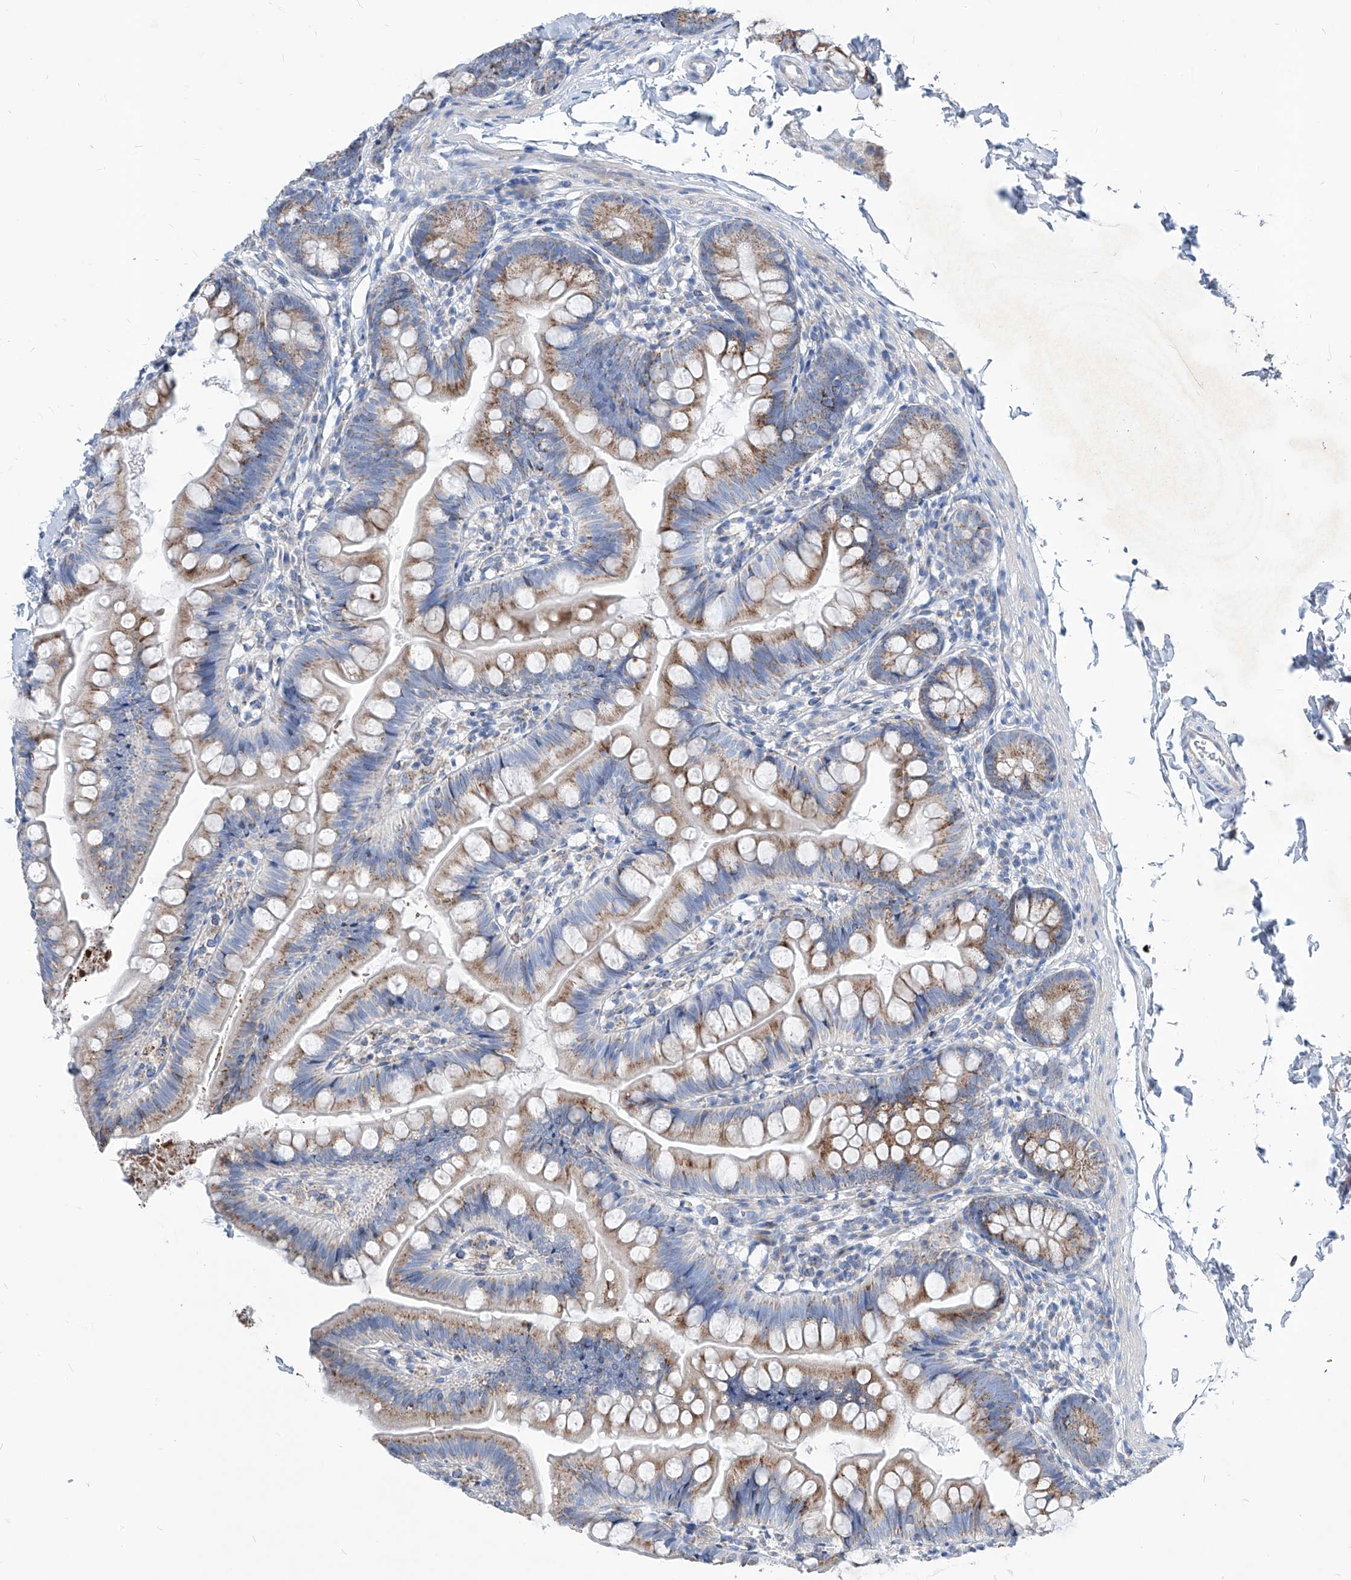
{"staining": {"intensity": "moderate", "quantity": ">75%", "location": "cytoplasmic/membranous"}, "tissue": "small intestine", "cell_type": "Glandular cells", "image_type": "normal", "snomed": [{"axis": "morphology", "description": "Normal tissue, NOS"}, {"axis": "topography", "description": "Small intestine"}], "caption": "Approximately >75% of glandular cells in unremarkable human small intestine reveal moderate cytoplasmic/membranous protein expression as visualized by brown immunohistochemical staining.", "gene": "AGPS", "patient": {"sex": "male", "age": 7}}